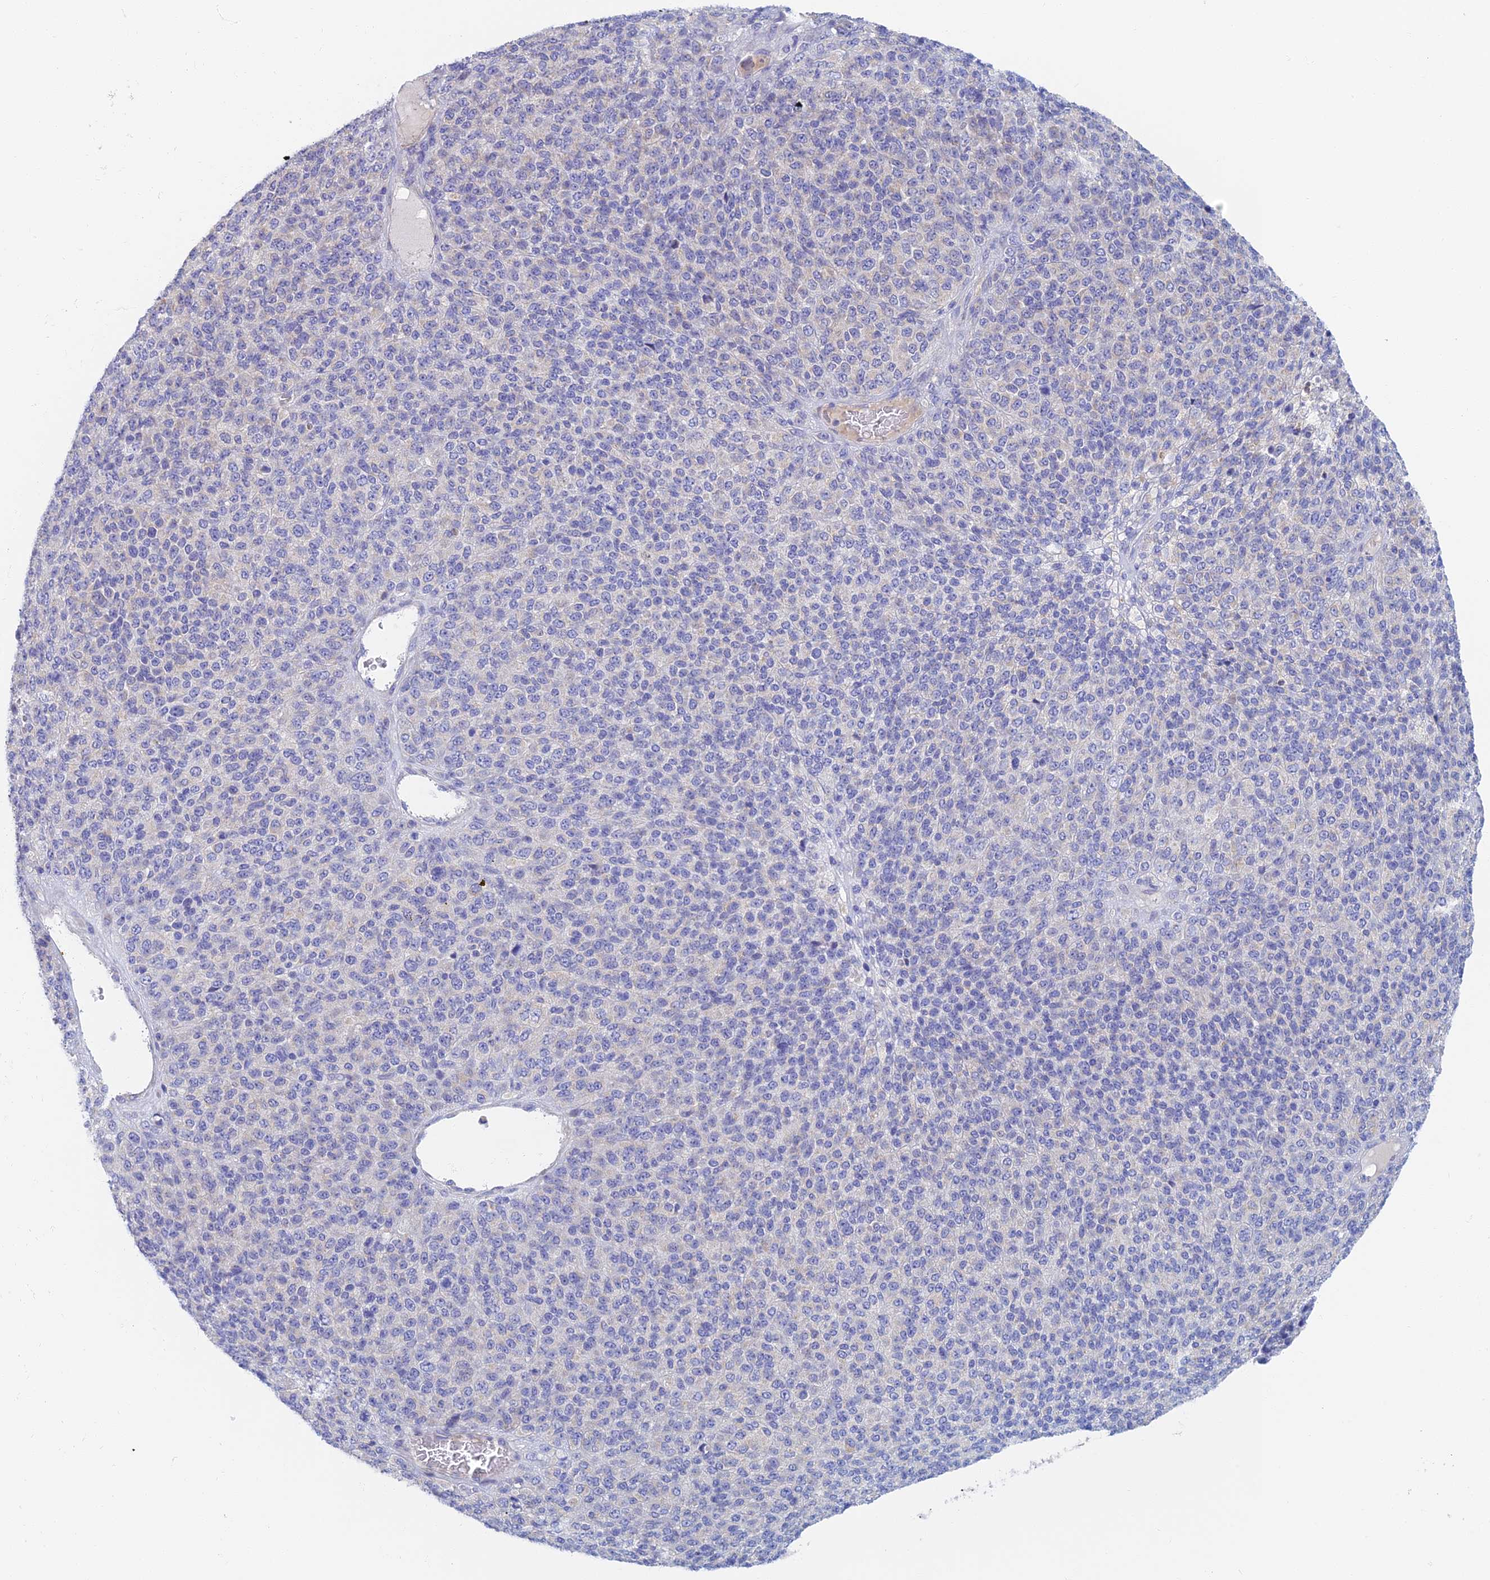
{"staining": {"intensity": "negative", "quantity": "none", "location": "none"}, "tissue": "melanoma", "cell_type": "Tumor cells", "image_type": "cancer", "snomed": [{"axis": "morphology", "description": "Malignant melanoma, Metastatic site"}, {"axis": "topography", "description": "Brain"}], "caption": "IHC image of malignant melanoma (metastatic site) stained for a protein (brown), which displays no expression in tumor cells.", "gene": "TMEM44", "patient": {"sex": "female", "age": 56}}